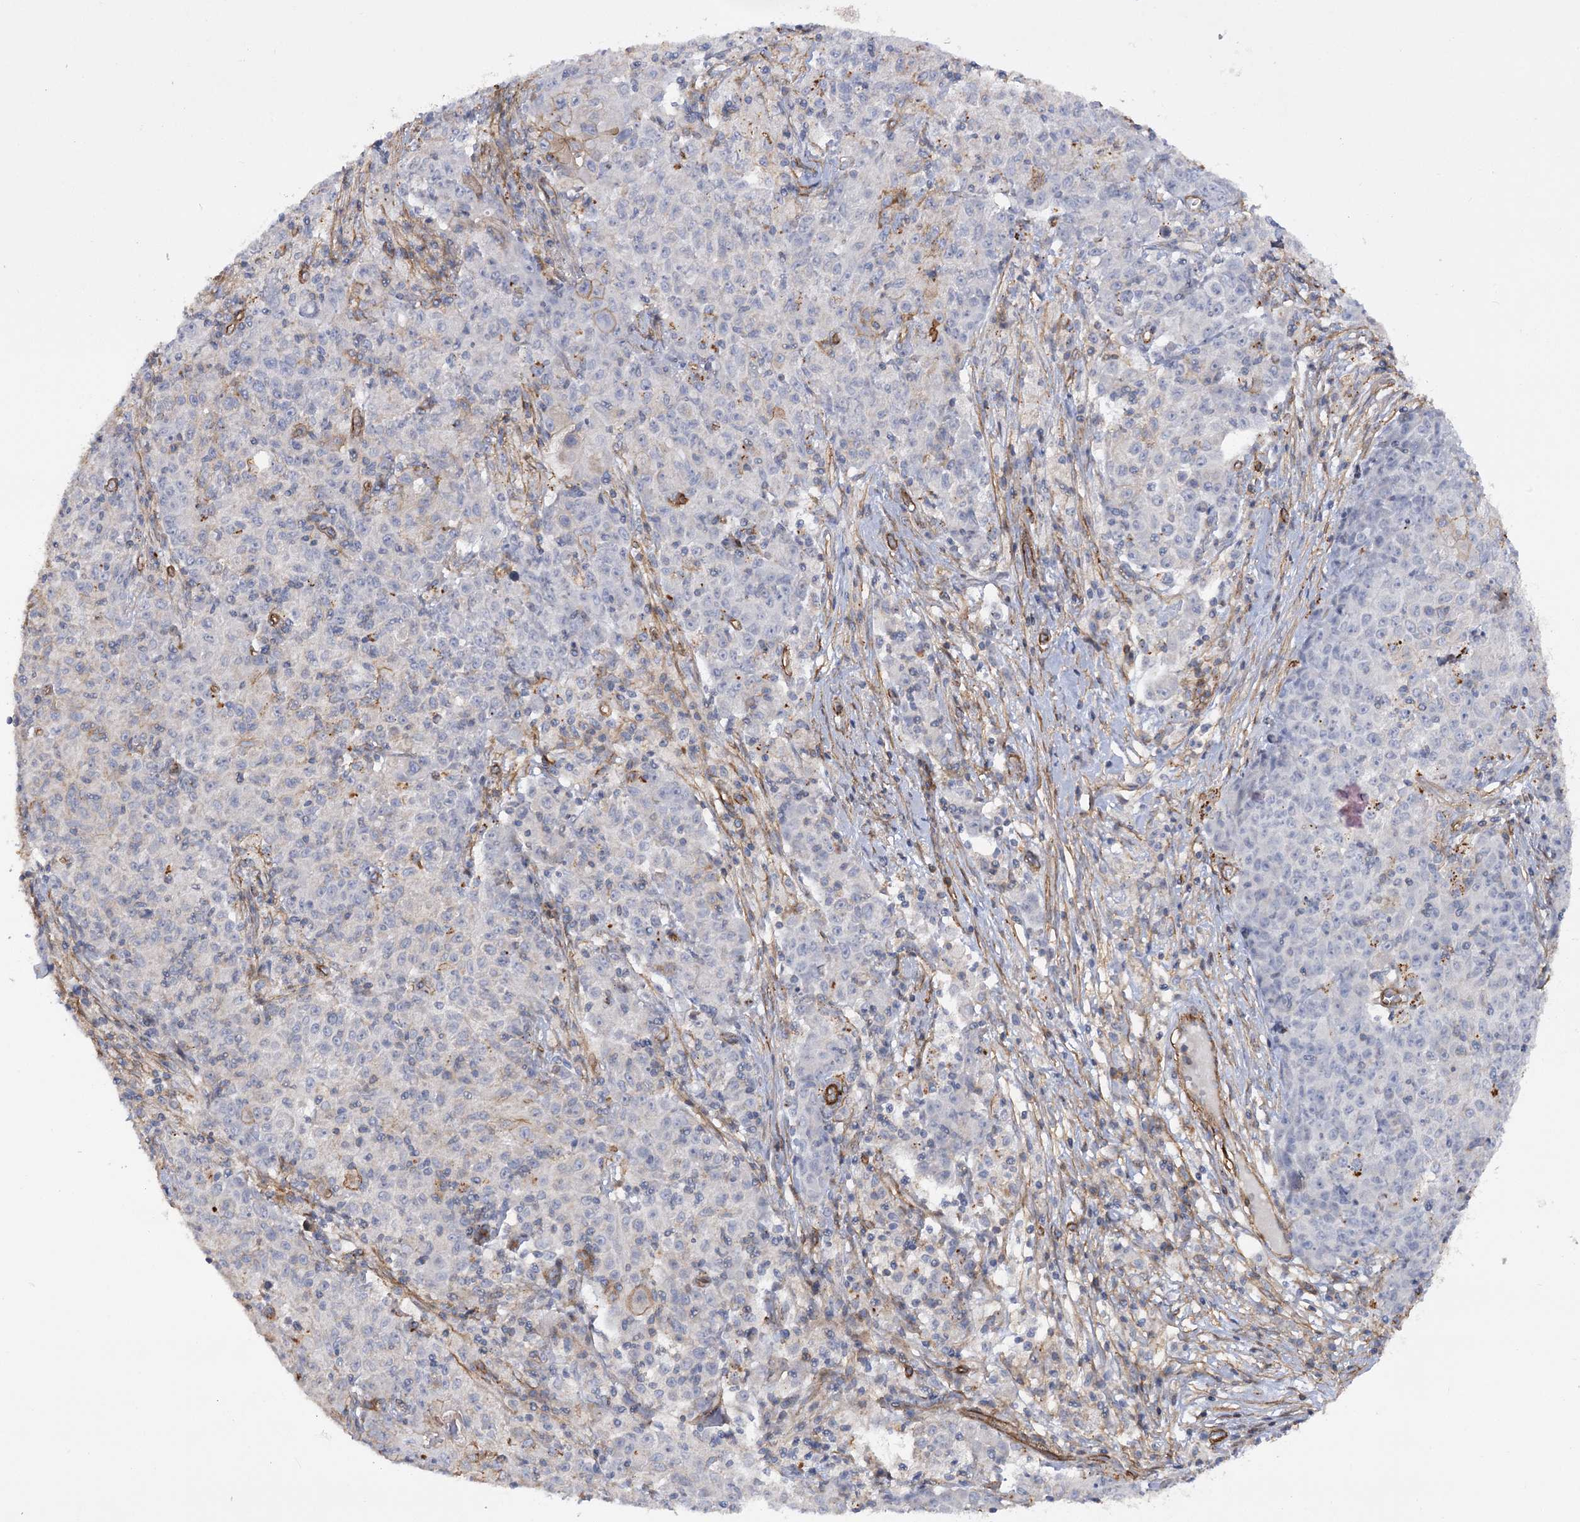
{"staining": {"intensity": "negative", "quantity": "none", "location": "none"}, "tissue": "ovarian cancer", "cell_type": "Tumor cells", "image_type": "cancer", "snomed": [{"axis": "morphology", "description": "Carcinoma, endometroid"}, {"axis": "topography", "description": "Ovary"}], "caption": "Protein analysis of ovarian cancer (endometroid carcinoma) displays no significant positivity in tumor cells.", "gene": "SYNPO2", "patient": {"sex": "female", "age": 42}}